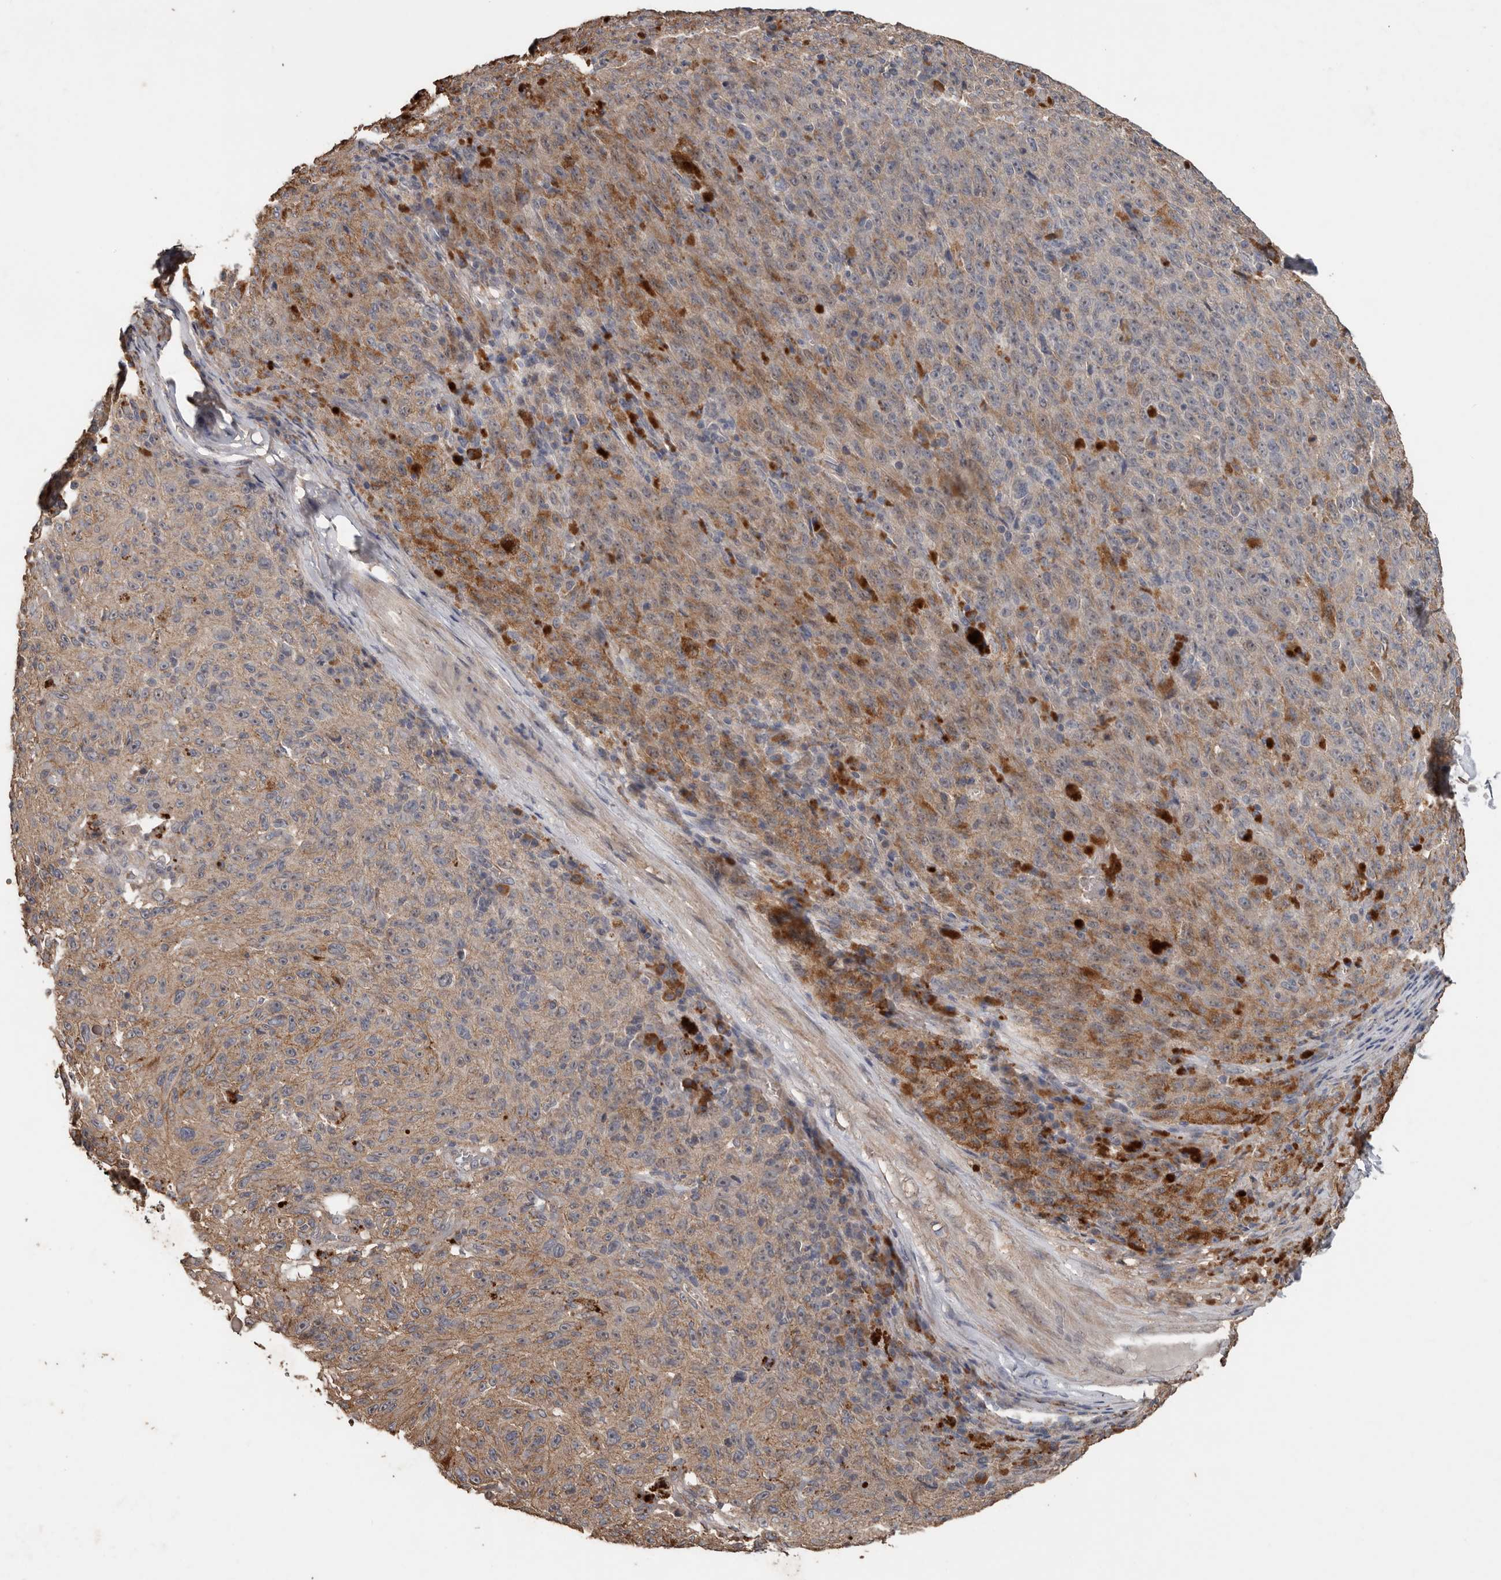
{"staining": {"intensity": "moderate", "quantity": "25%-75%", "location": "cytoplasmic/membranous"}, "tissue": "melanoma", "cell_type": "Tumor cells", "image_type": "cancer", "snomed": [{"axis": "morphology", "description": "Malignant melanoma, NOS"}, {"axis": "topography", "description": "Skin"}], "caption": "Protein analysis of malignant melanoma tissue demonstrates moderate cytoplasmic/membranous staining in approximately 25%-75% of tumor cells. (DAB = brown stain, brightfield microscopy at high magnification).", "gene": "HYAL4", "patient": {"sex": "female", "age": 82}}